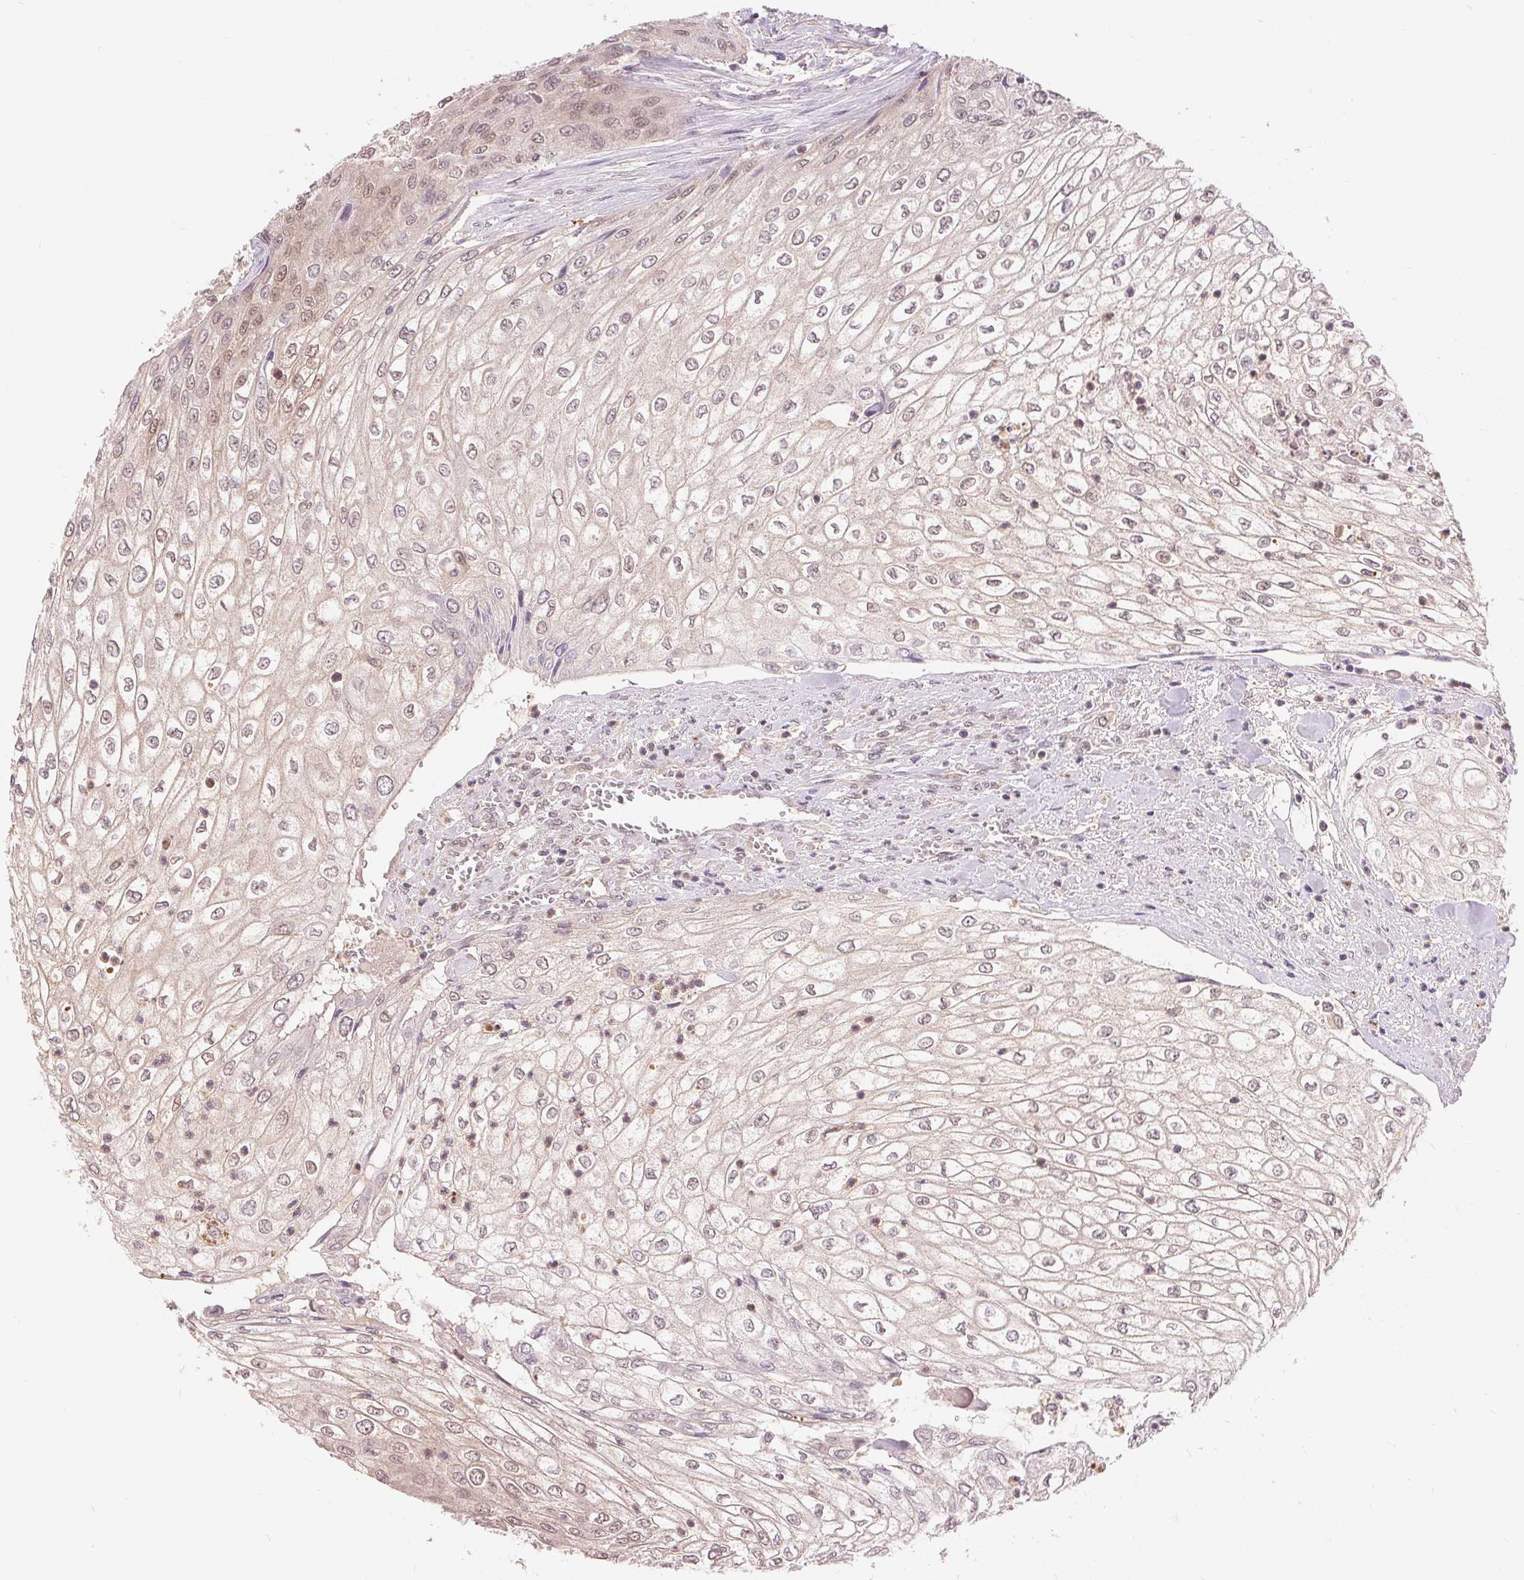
{"staining": {"intensity": "weak", "quantity": "<25%", "location": "nuclear"}, "tissue": "urothelial cancer", "cell_type": "Tumor cells", "image_type": "cancer", "snomed": [{"axis": "morphology", "description": "Urothelial carcinoma, High grade"}, {"axis": "topography", "description": "Urinary bladder"}], "caption": "Image shows no protein positivity in tumor cells of urothelial cancer tissue.", "gene": "TMEM273", "patient": {"sex": "male", "age": 62}}